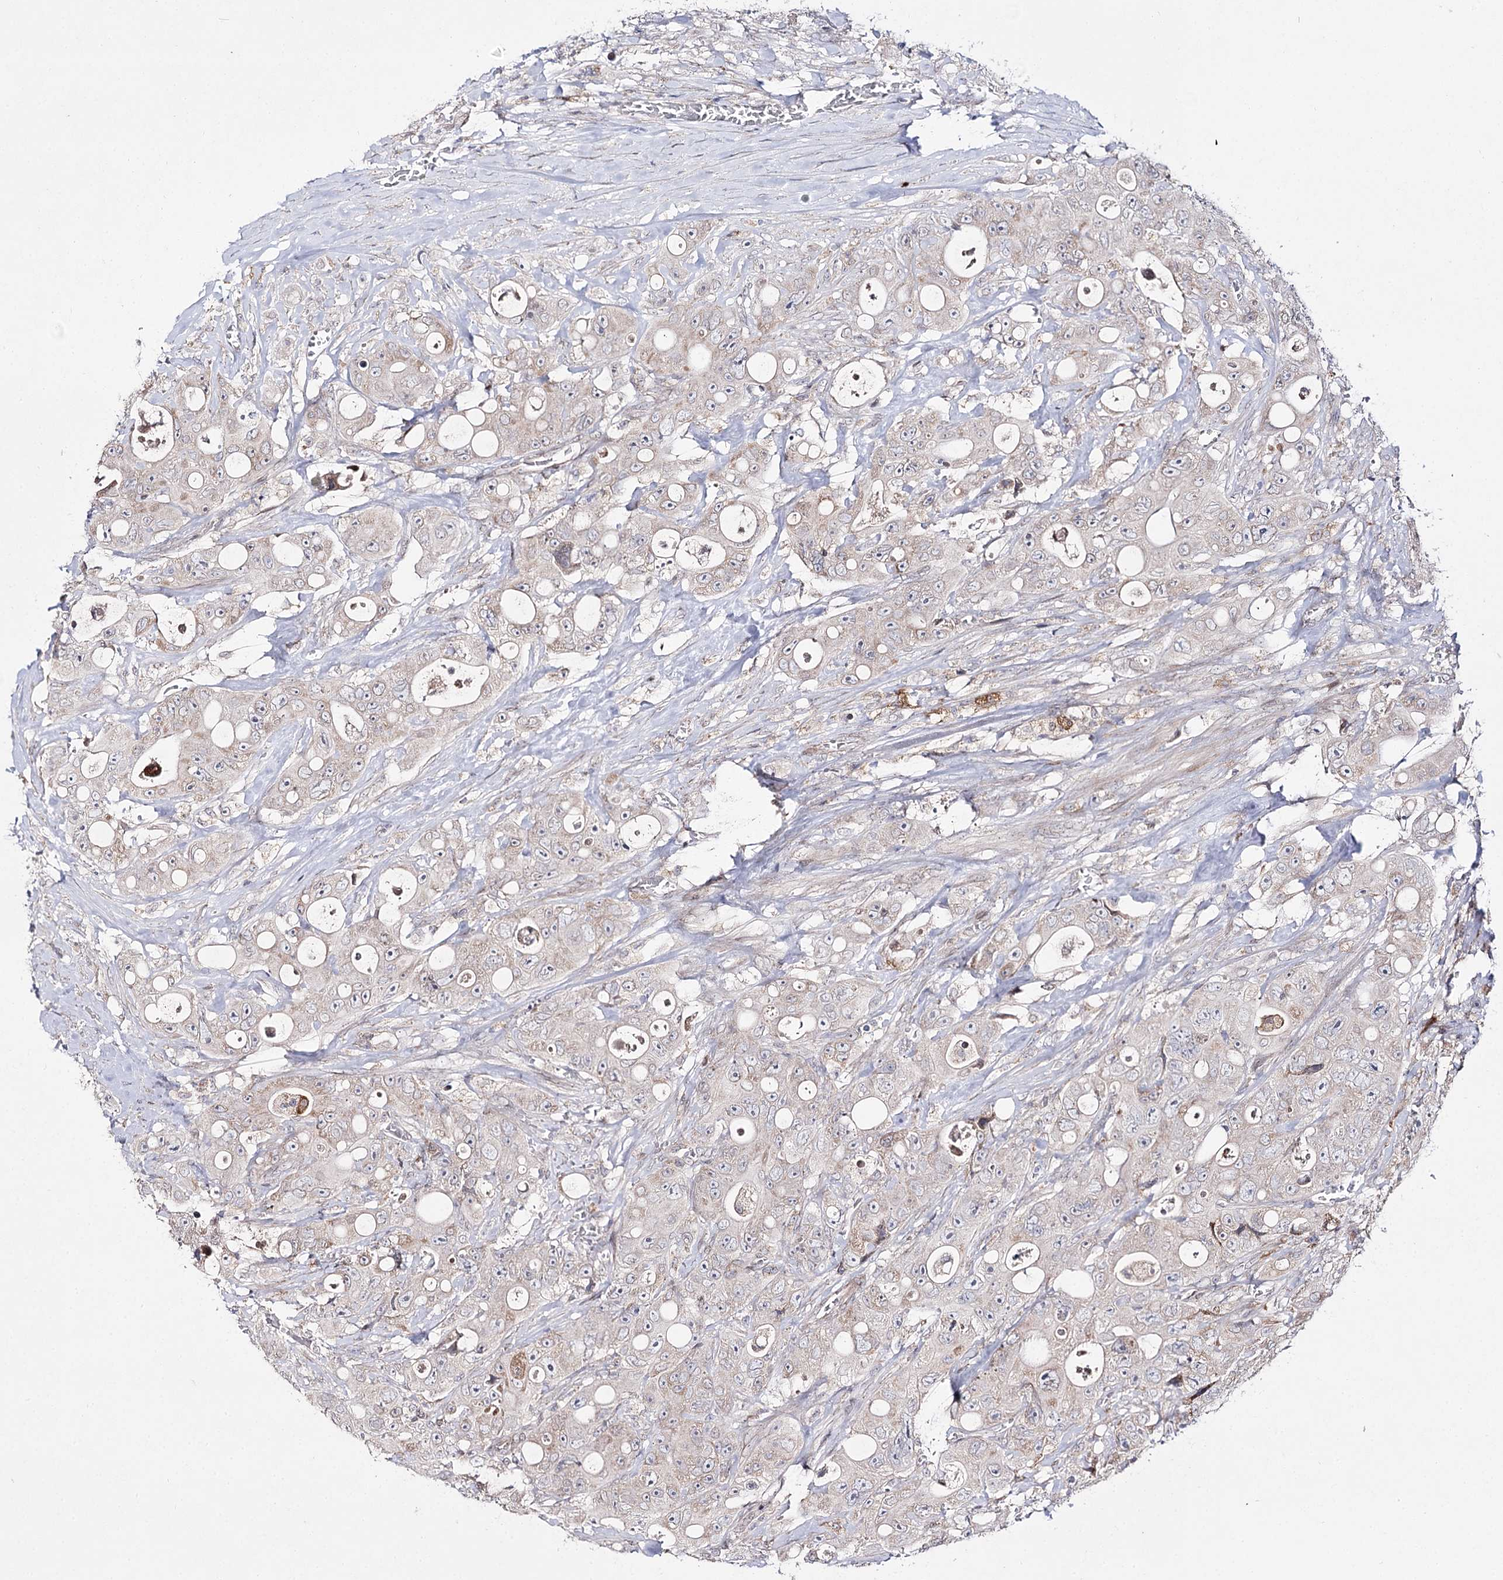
{"staining": {"intensity": "weak", "quantity": "<25%", "location": "cytoplasmic/membranous"}, "tissue": "colorectal cancer", "cell_type": "Tumor cells", "image_type": "cancer", "snomed": [{"axis": "morphology", "description": "Adenocarcinoma, NOS"}, {"axis": "topography", "description": "Colon"}], "caption": "IHC of adenocarcinoma (colorectal) shows no expression in tumor cells.", "gene": "C11orf80", "patient": {"sex": "female", "age": 46}}